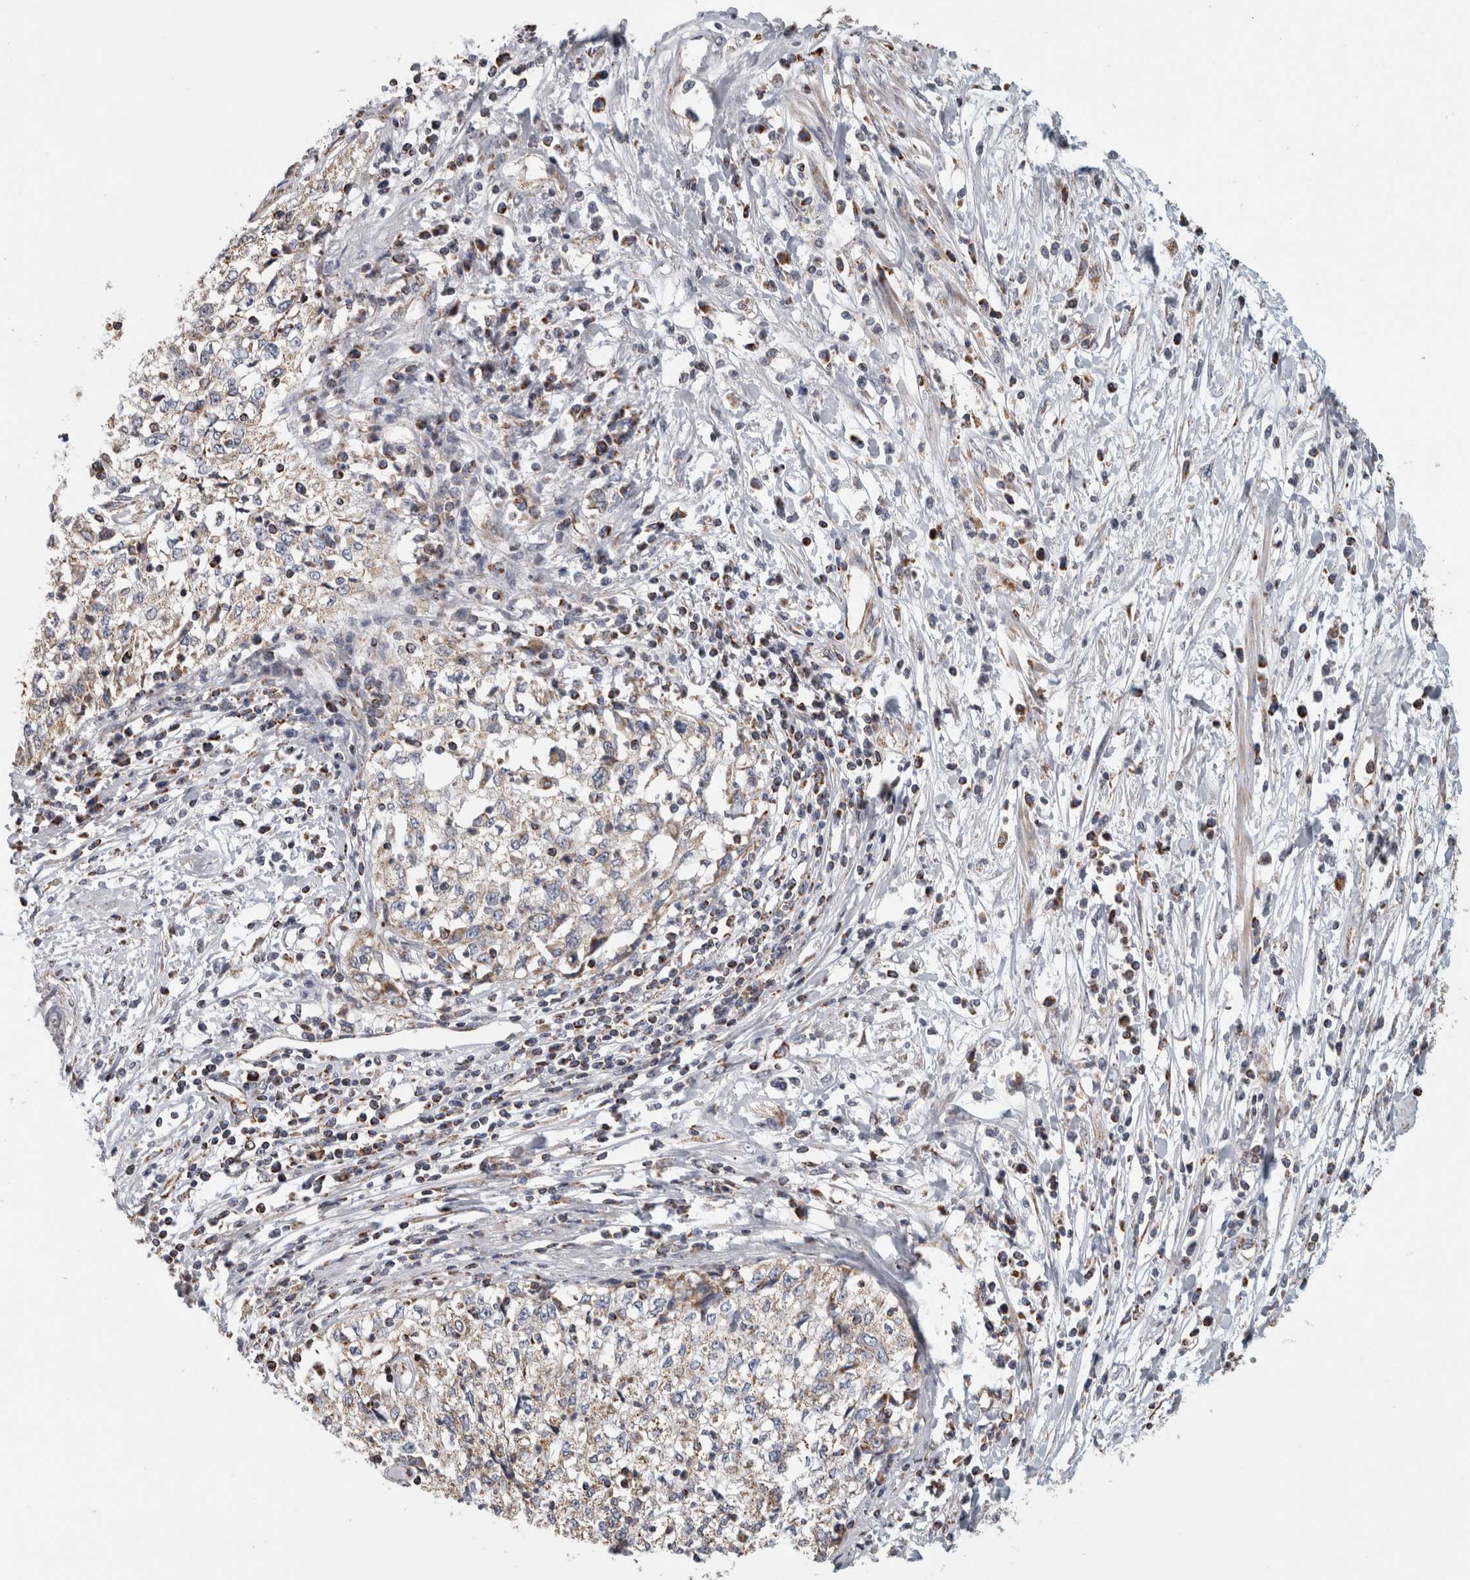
{"staining": {"intensity": "weak", "quantity": "<25%", "location": "cytoplasmic/membranous"}, "tissue": "cervical cancer", "cell_type": "Tumor cells", "image_type": "cancer", "snomed": [{"axis": "morphology", "description": "Squamous cell carcinoma, NOS"}, {"axis": "topography", "description": "Cervix"}], "caption": "Immunohistochemistry image of human cervical squamous cell carcinoma stained for a protein (brown), which exhibits no expression in tumor cells. (DAB (3,3'-diaminobenzidine) immunohistochemistry (IHC) with hematoxylin counter stain).", "gene": "ST8SIA1", "patient": {"sex": "female", "age": 57}}